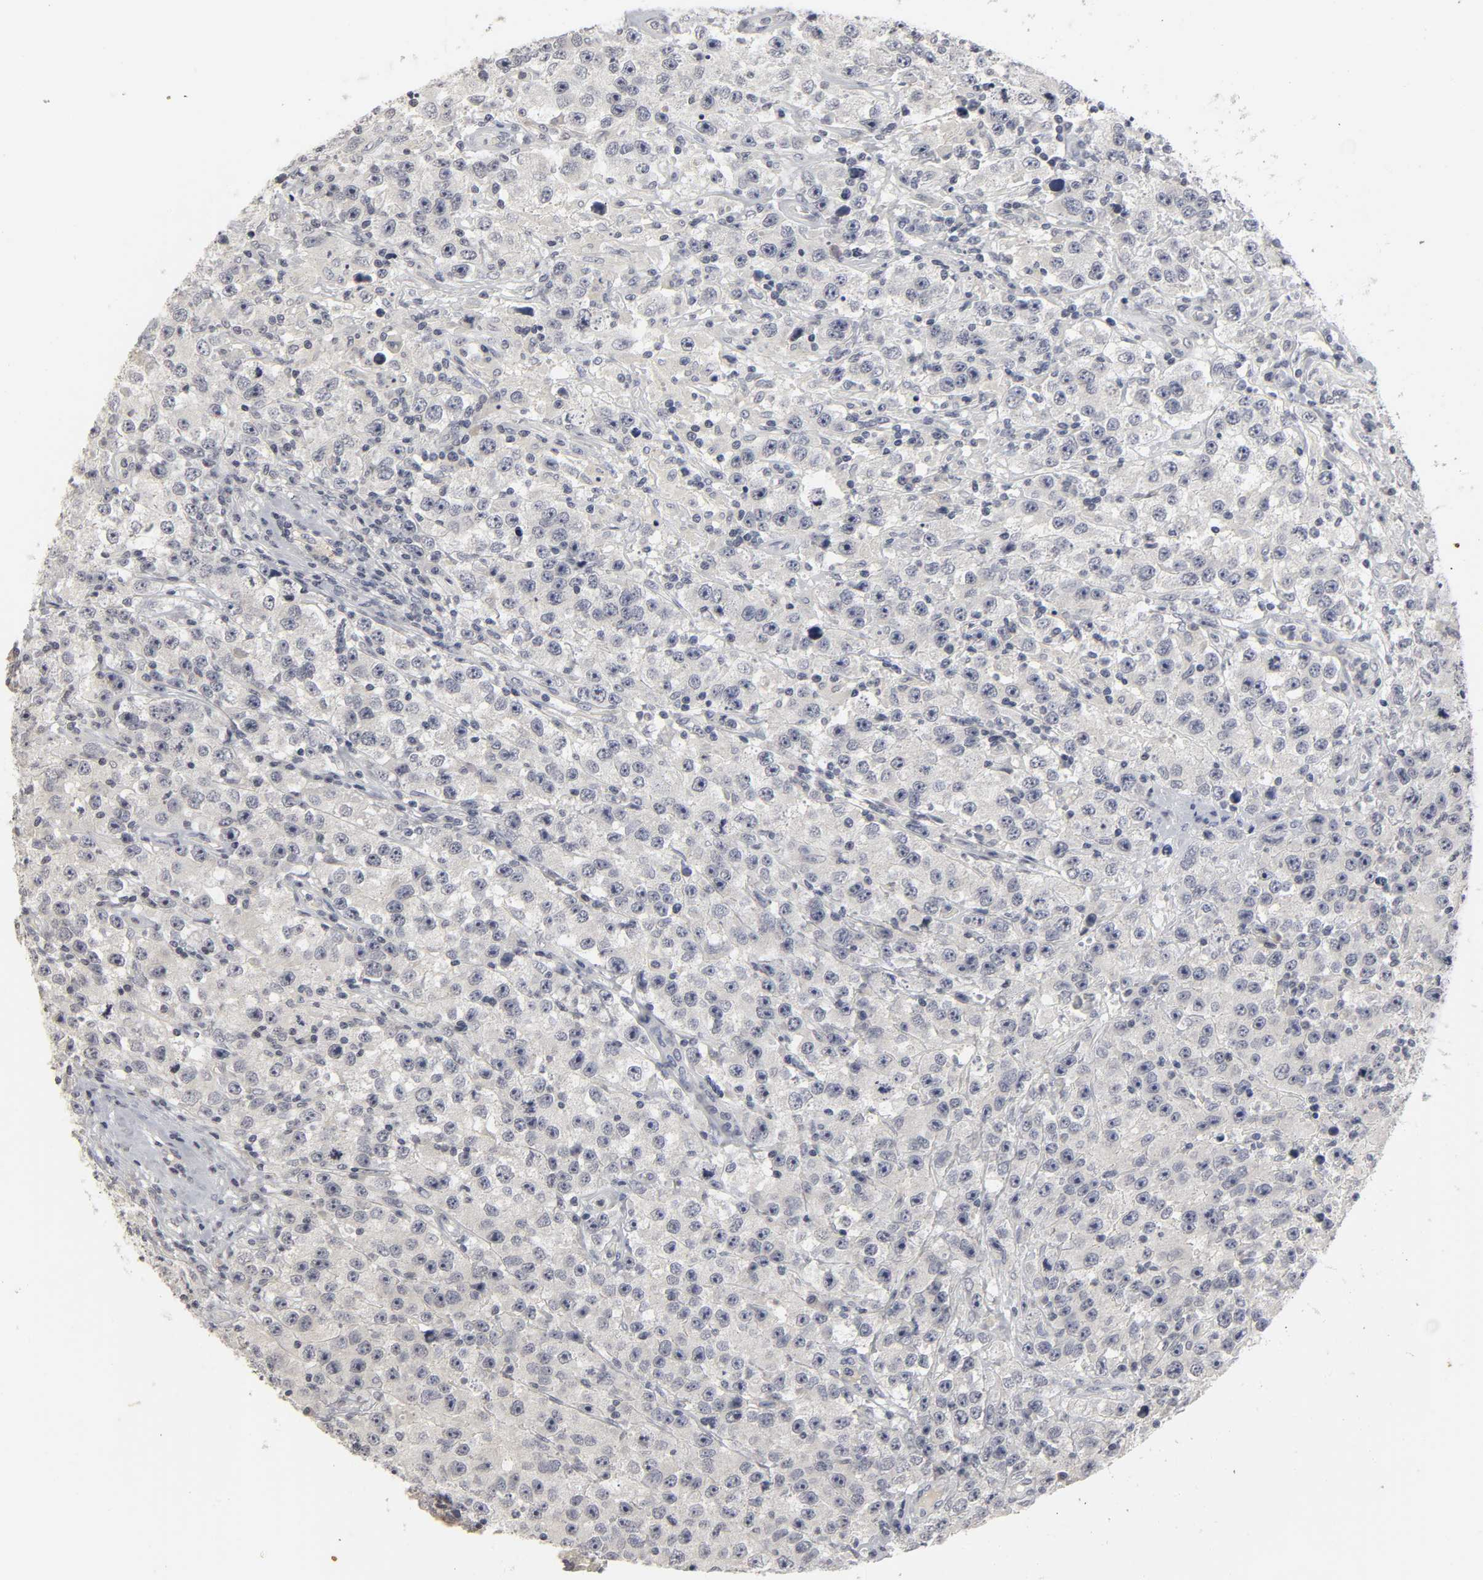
{"staining": {"intensity": "negative", "quantity": "none", "location": "none"}, "tissue": "testis cancer", "cell_type": "Tumor cells", "image_type": "cancer", "snomed": [{"axis": "morphology", "description": "Seminoma, NOS"}, {"axis": "topography", "description": "Testis"}], "caption": "This is an immunohistochemistry (IHC) photomicrograph of testis cancer. There is no positivity in tumor cells.", "gene": "TCAP", "patient": {"sex": "male", "age": 52}}